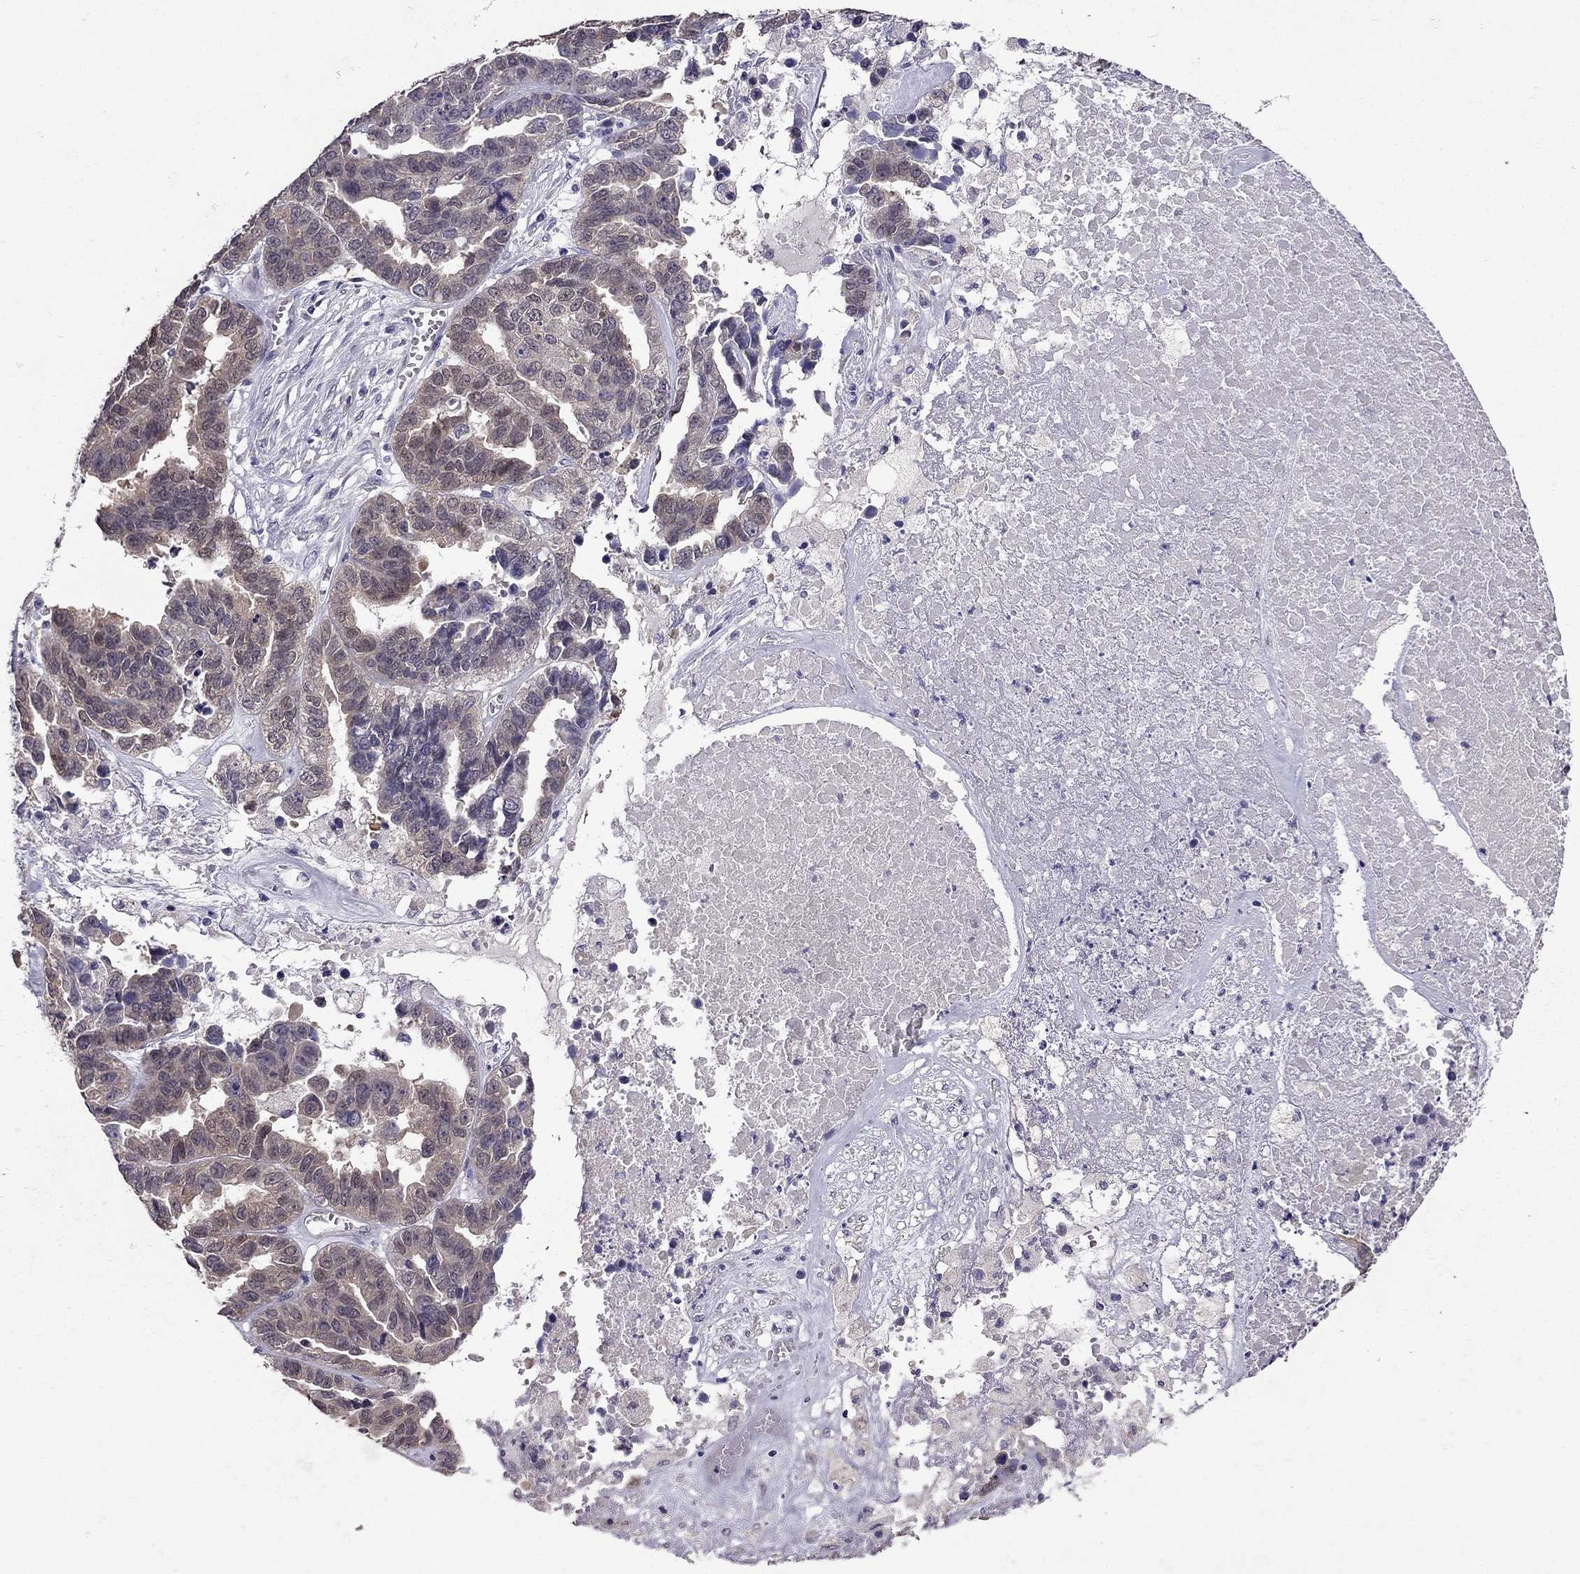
{"staining": {"intensity": "weak", "quantity": "25%-75%", "location": "cytoplasmic/membranous"}, "tissue": "ovarian cancer", "cell_type": "Tumor cells", "image_type": "cancer", "snomed": [{"axis": "morphology", "description": "Cystadenocarcinoma, serous, NOS"}, {"axis": "topography", "description": "Ovary"}], "caption": "Serous cystadenocarcinoma (ovarian) stained with immunohistochemistry (IHC) exhibits weak cytoplasmic/membranous expression in approximately 25%-75% of tumor cells.", "gene": "SCNN1D", "patient": {"sex": "female", "age": 87}}